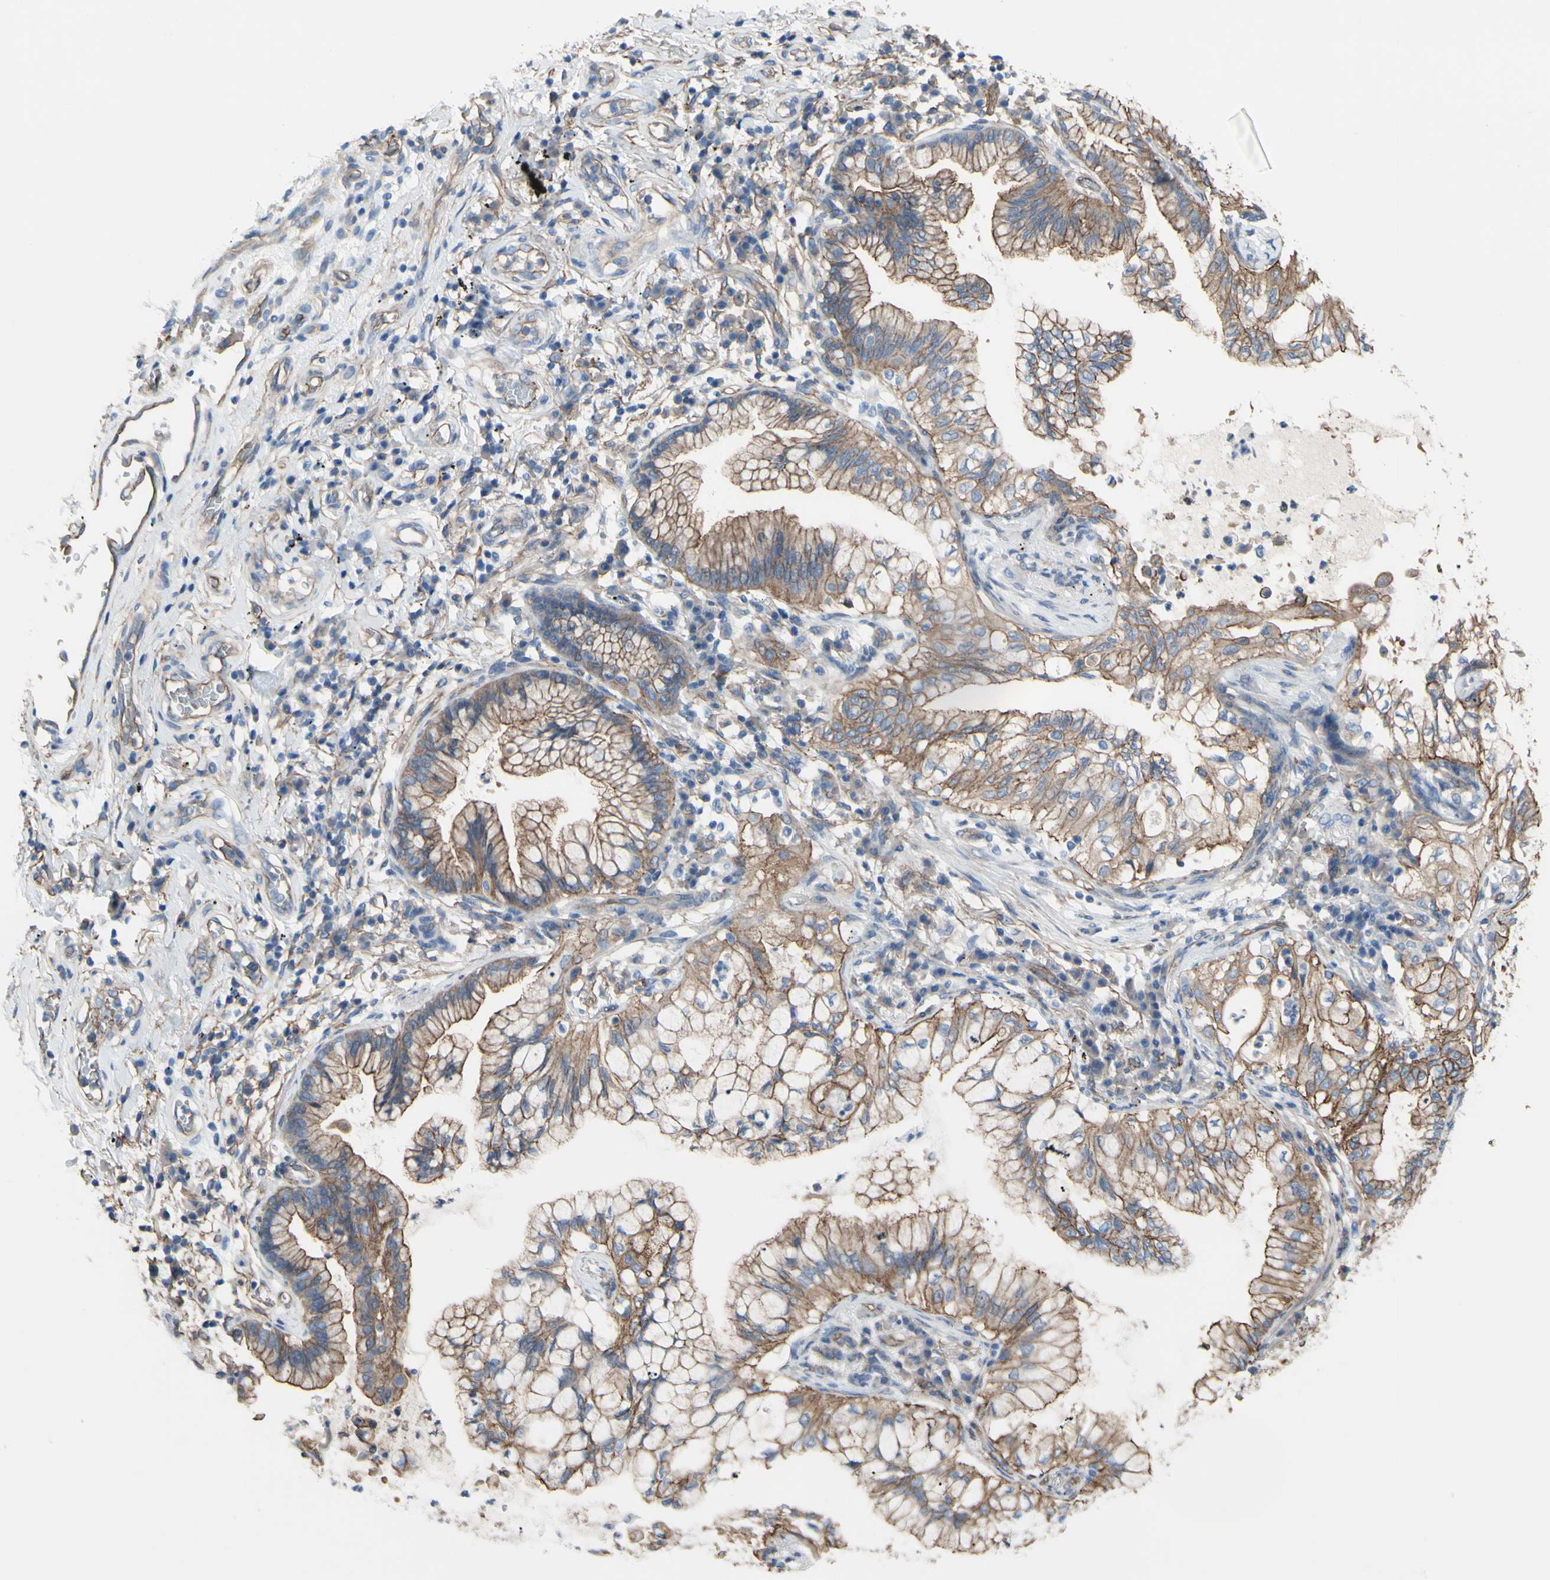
{"staining": {"intensity": "strong", "quantity": "25%-75%", "location": "cytoplasmic/membranous"}, "tissue": "lung cancer", "cell_type": "Tumor cells", "image_type": "cancer", "snomed": [{"axis": "morphology", "description": "Adenocarcinoma, NOS"}, {"axis": "topography", "description": "Lung"}], "caption": "Lung cancer (adenocarcinoma) stained with immunohistochemistry demonstrates strong cytoplasmic/membranous expression in about 25%-75% of tumor cells.", "gene": "TPBG", "patient": {"sex": "female", "age": 70}}